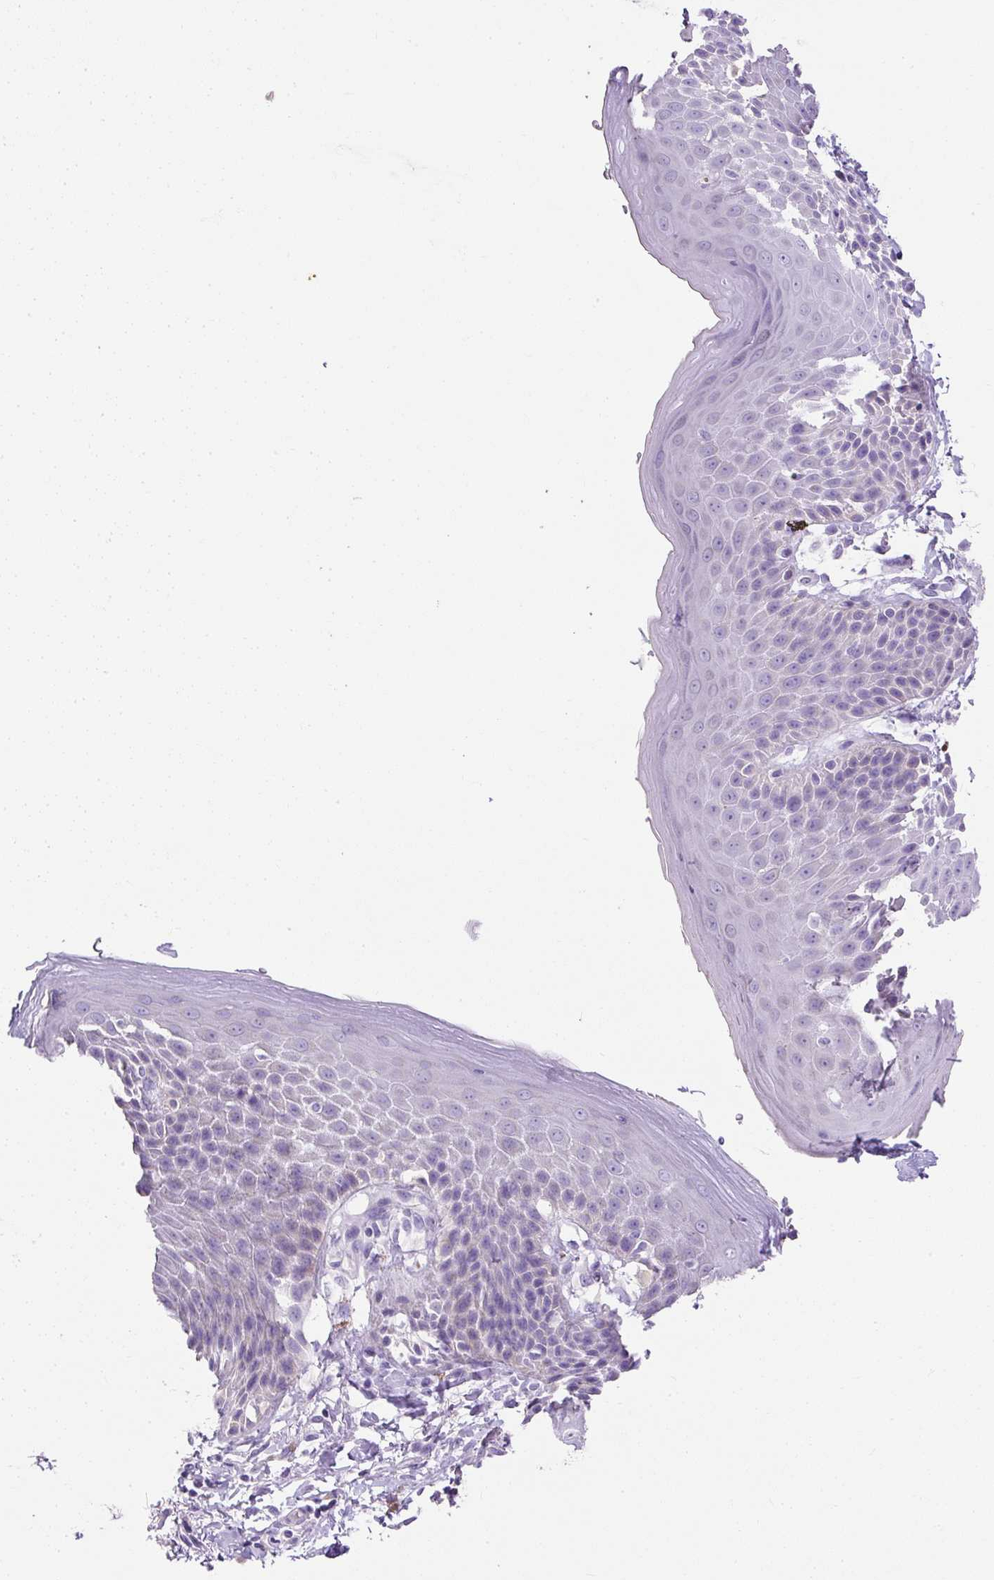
{"staining": {"intensity": "negative", "quantity": "none", "location": "none"}, "tissue": "skin", "cell_type": "Epidermal cells", "image_type": "normal", "snomed": [{"axis": "morphology", "description": "Normal tissue, NOS"}, {"axis": "topography", "description": "Peripheral nerve tissue"}], "caption": "High magnification brightfield microscopy of benign skin stained with DAB (3,3'-diaminobenzidine) (brown) and counterstained with hematoxylin (blue): epidermal cells show no significant positivity. Nuclei are stained in blue.", "gene": "C2CD4C", "patient": {"sex": "male", "age": 51}}